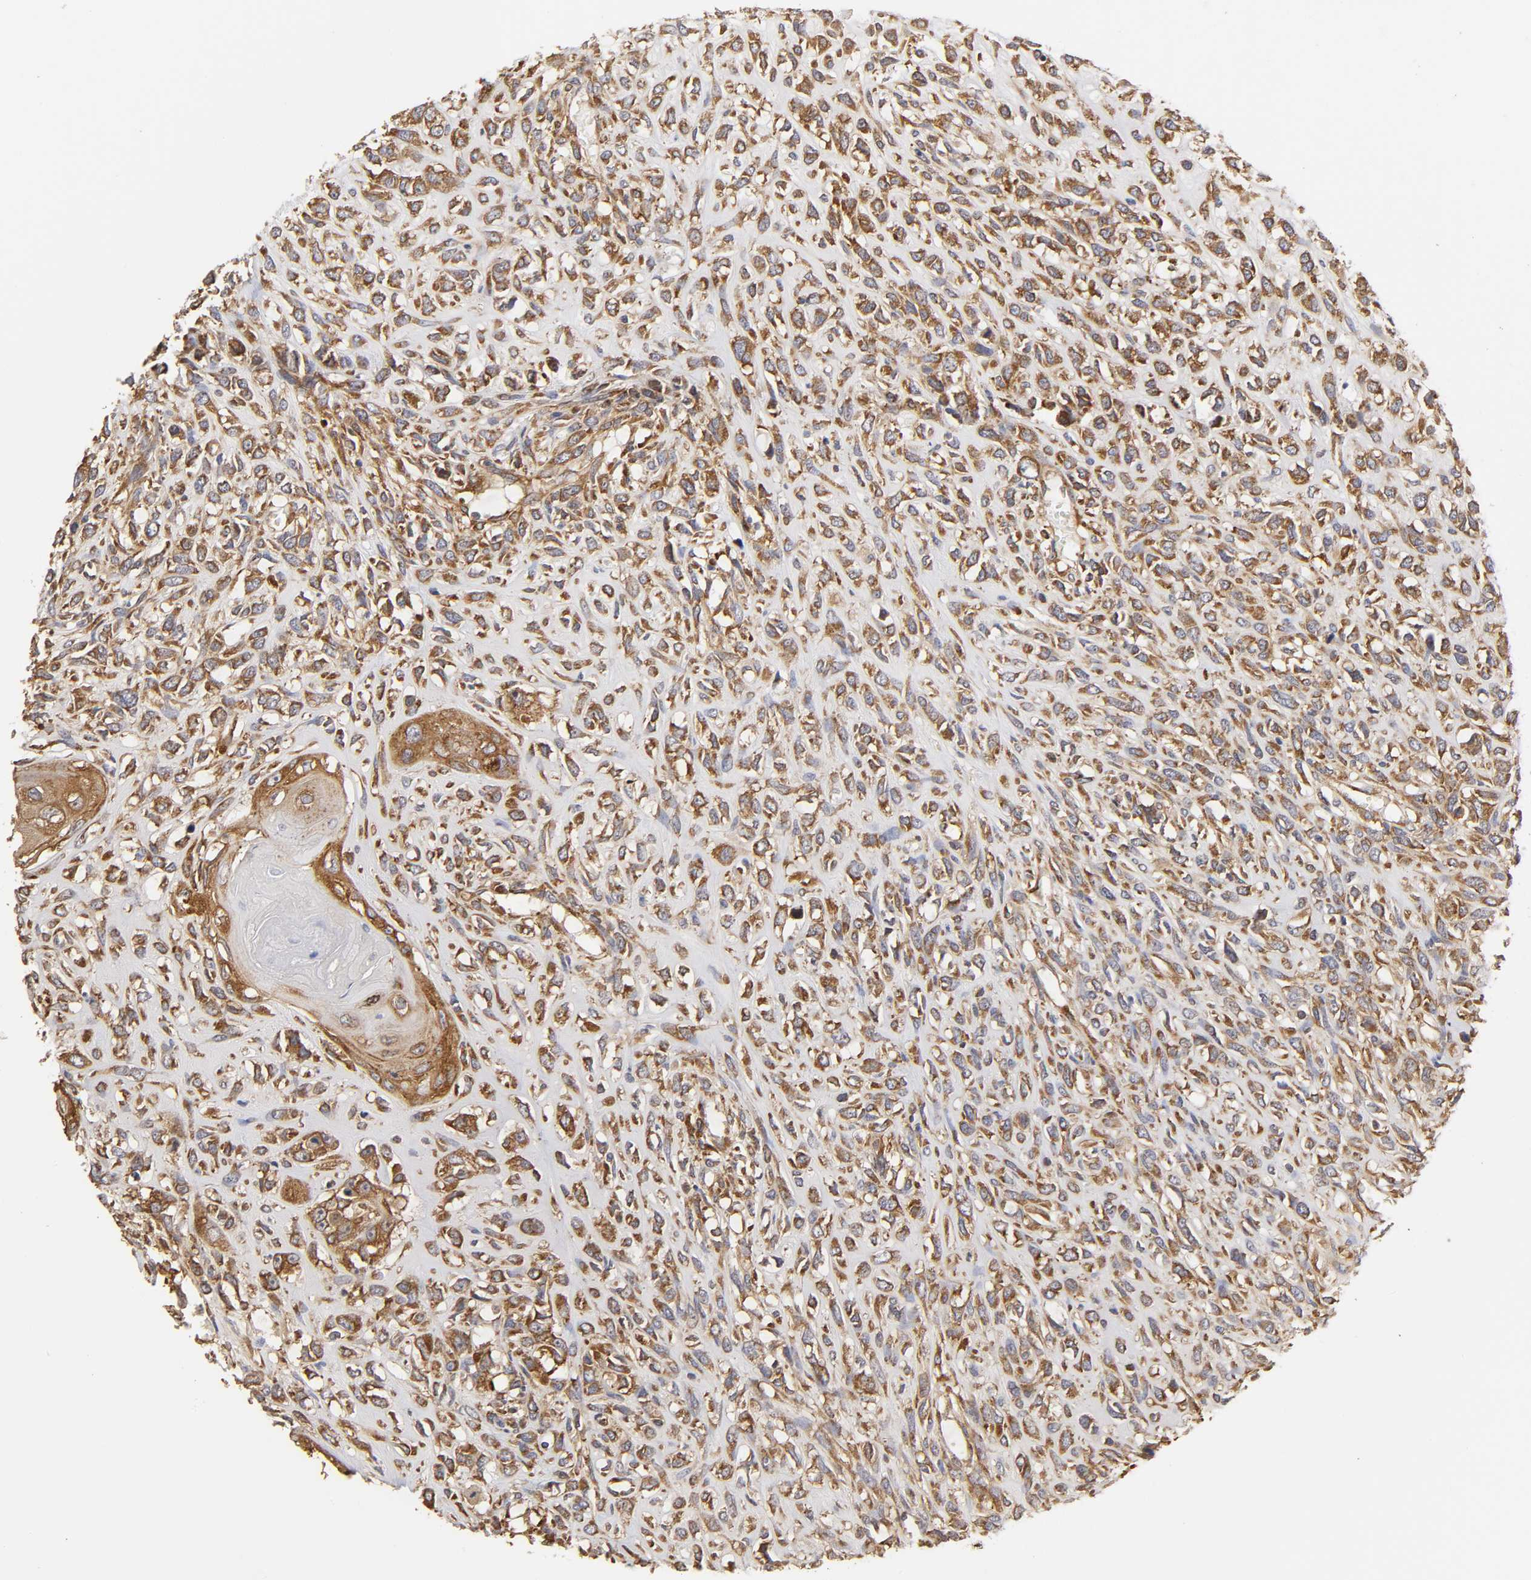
{"staining": {"intensity": "strong", "quantity": ">75%", "location": "cytoplasmic/membranous"}, "tissue": "head and neck cancer", "cell_type": "Tumor cells", "image_type": "cancer", "snomed": [{"axis": "morphology", "description": "Necrosis, NOS"}, {"axis": "morphology", "description": "Neoplasm, malignant, NOS"}, {"axis": "topography", "description": "Salivary gland"}, {"axis": "topography", "description": "Head-Neck"}], "caption": "An immunohistochemistry photomicrograph of neoplastic tissue is shown. Protein staining in brown labels strong cytoplasmic/membranous positivity in head and neck cancer (malignant neoplasm) within tumor cells.", "gene": "RPL14", "patient": {"sex": "male", "age": 43}}